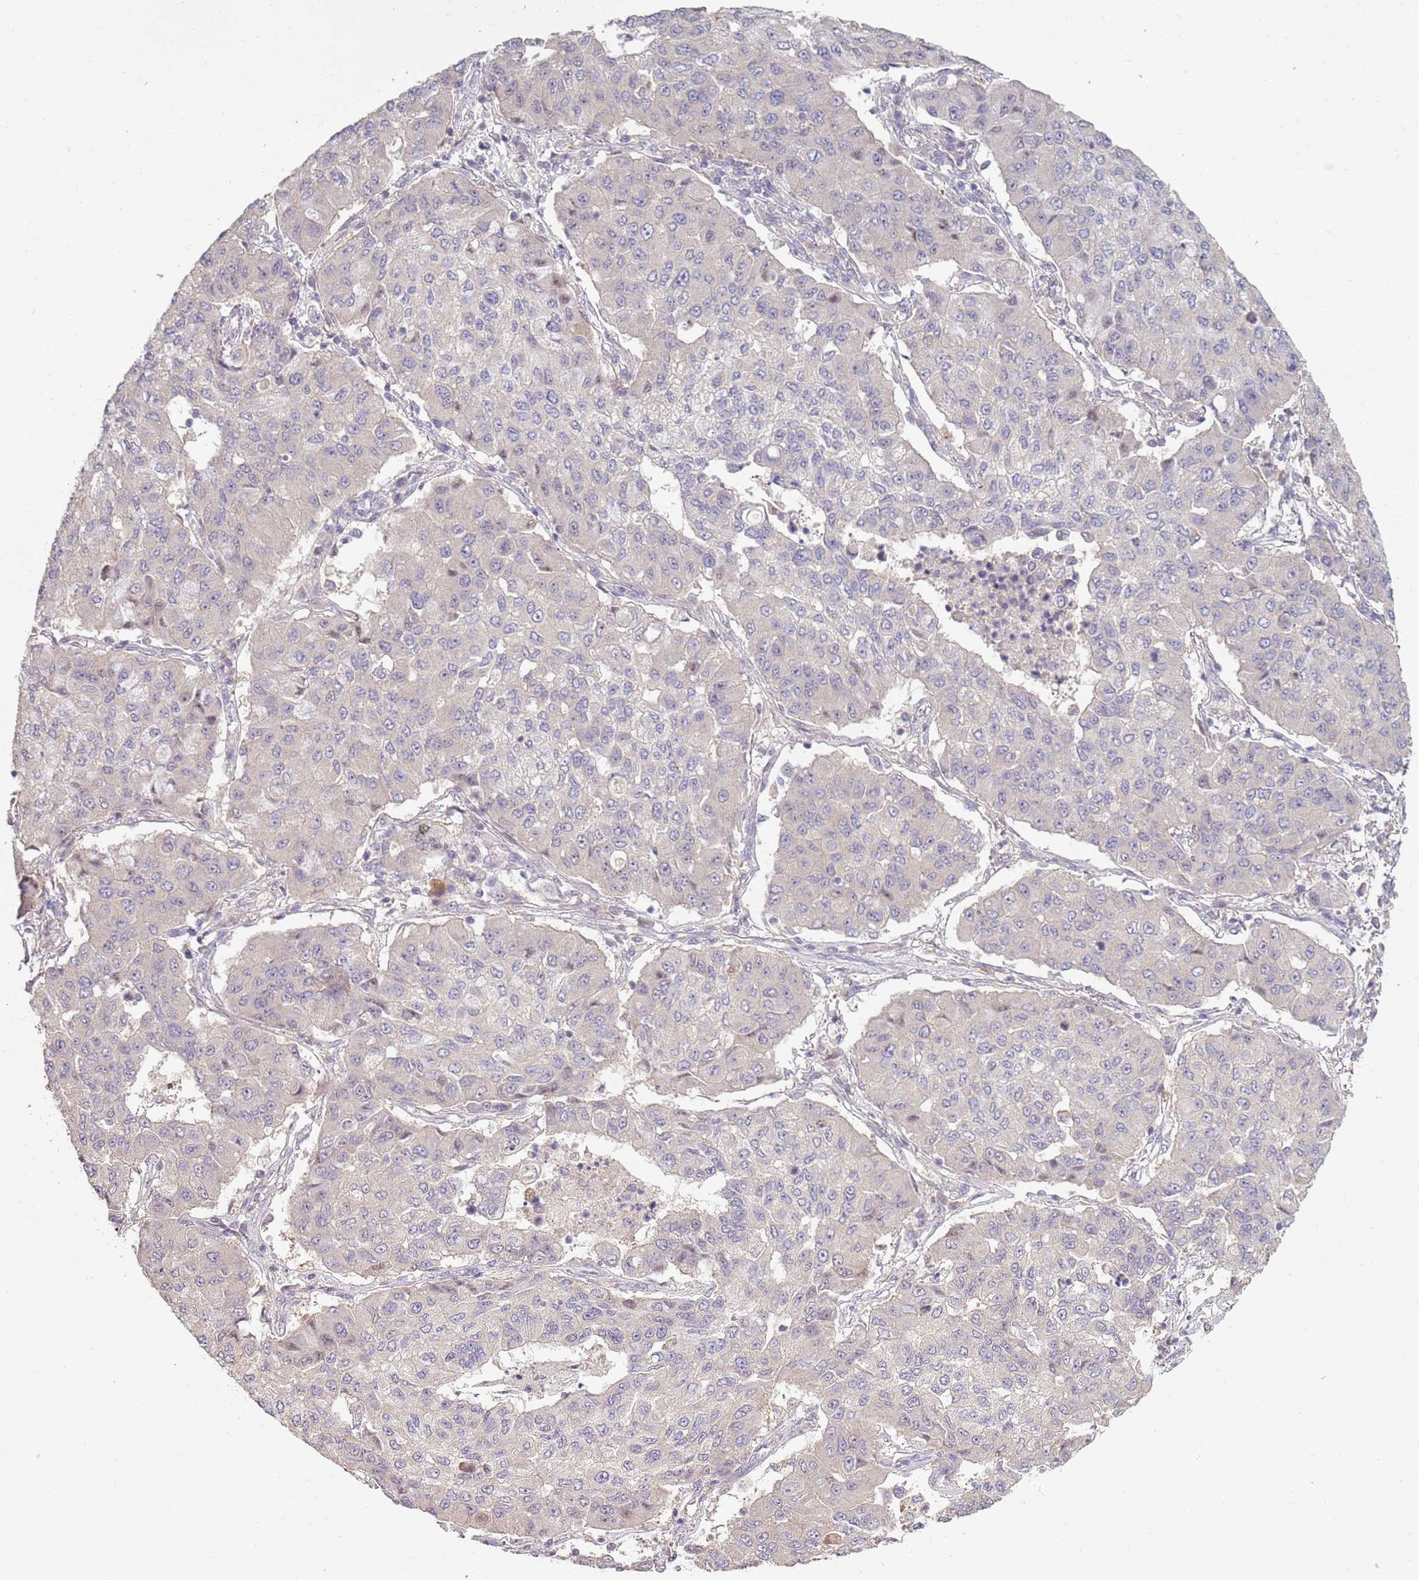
{"staining": {"intensity": "negative", "quantity": "none", "location": "none"}, "tissue": "lung cancer", "cell_type": "Tumor cells", "image_type": "cancer", "snomed": [{"axis": "morphology", "description": "Squamous cell carcinoma, NOS"}, {"axis": "topography", "description": "Lung"}], "caption": "An immunohistochemistry micrograph of lung cancer is shown. There is no staining in tumor cells of lung cancer. The staining was performed using DAB to visualize the protein expression in brown, while the nuclei were stained in blue with hematoxylin (Magnification: 20x).", "gene": "TEKT4", "patient": {"sex": "male", "age": 74}}